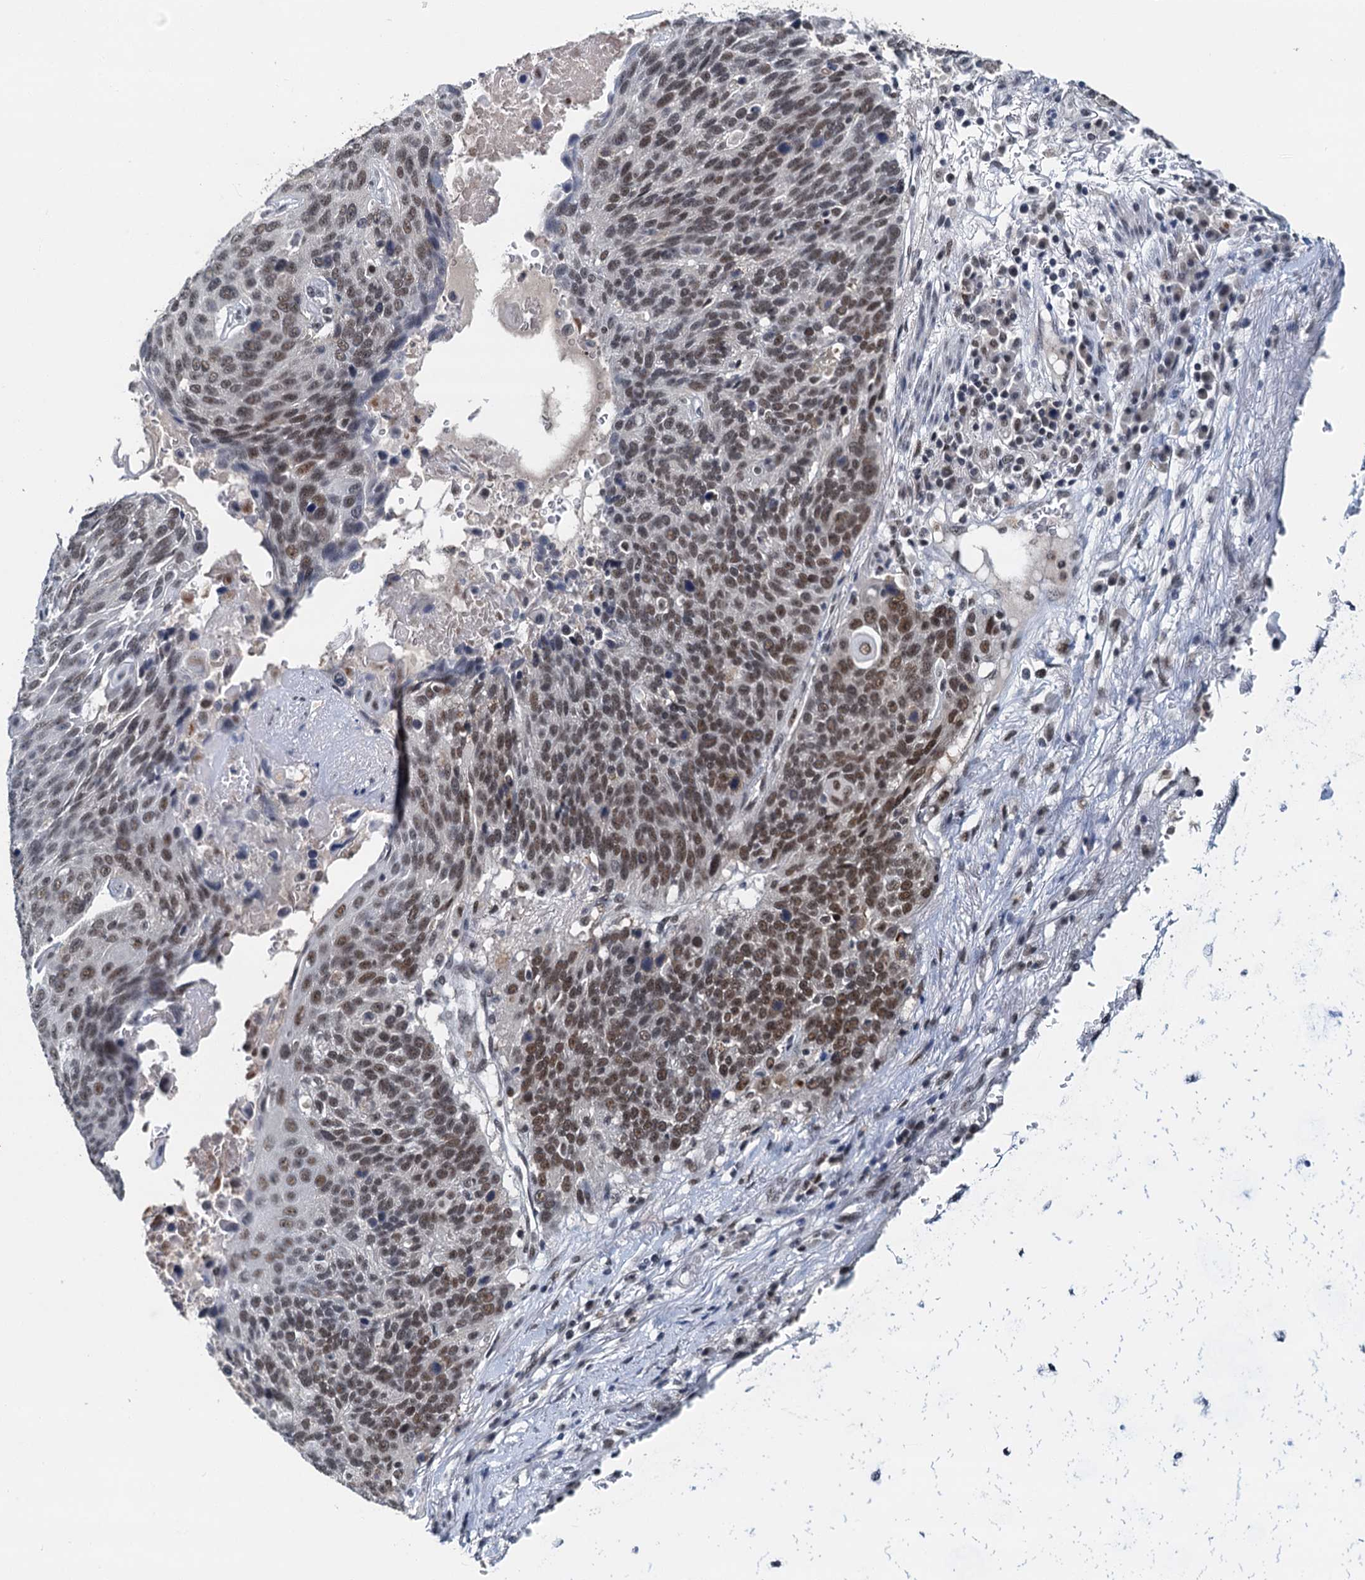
{"staining": {"intensity": "moderate", "quantity": ">75%", "location": "nuclear"}, "tissue": "lung cancer", "cell_type": "Tumor cells", "image_type": "cancer", "snomed": [{"axis": "morphology", "description": "Squamous cell carcinoma, NOS"}, {"axis": "topography", "description": "Lung"}], "caption": "Protein staining of lung squamous cell carcinoma tissue shows moderate nuclear positivity in approximately >75% of tumor cells. (IHC, brightfield microscopy, high magnification).", "gene": "SNRPD1", "patient": {"sex": "male", "age": 66}}